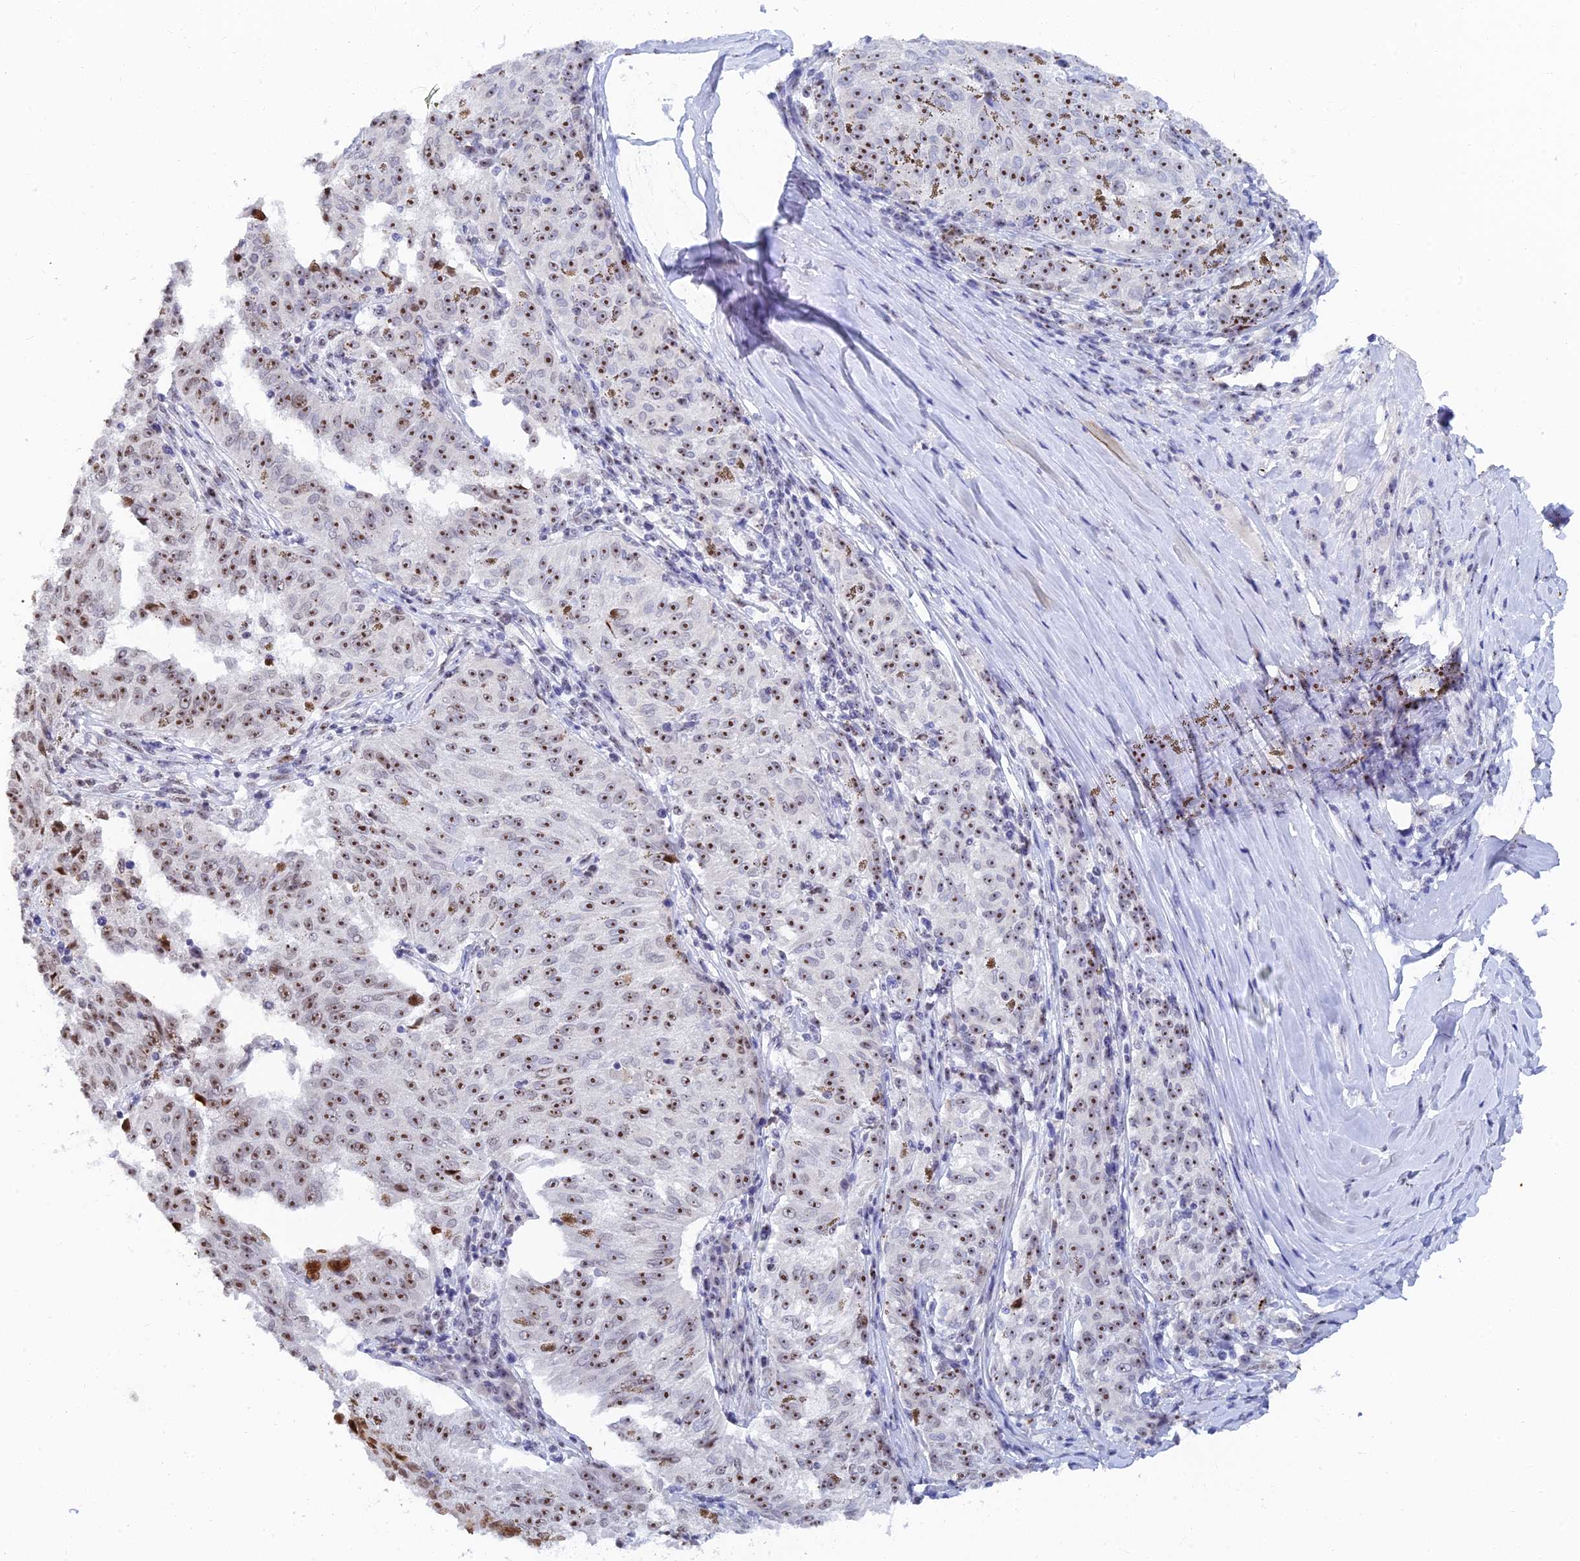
{"staining": {"intensity": "strong", "quantity": ">75%", "location": "nuclear"}, "tissue": "melanoma", "cell_type": "Tumor cells", "image_type": "cancer", "snomed": [{"axis": "morphology", "description": "Malignant melanoma, NOS"}, {"axis": "topography", "description": "Skin"}], "caption": "IHC image of neoplastic tissue: human malignant melanoma stained using immunohistochemistry demonstrates high levels of strong protein expression localized specifically in the nuclear of tumor cells, appearing as a nuclear brown color.", "gene": "RSL1D1", "patient": {"sex": "female", "age": 72}}